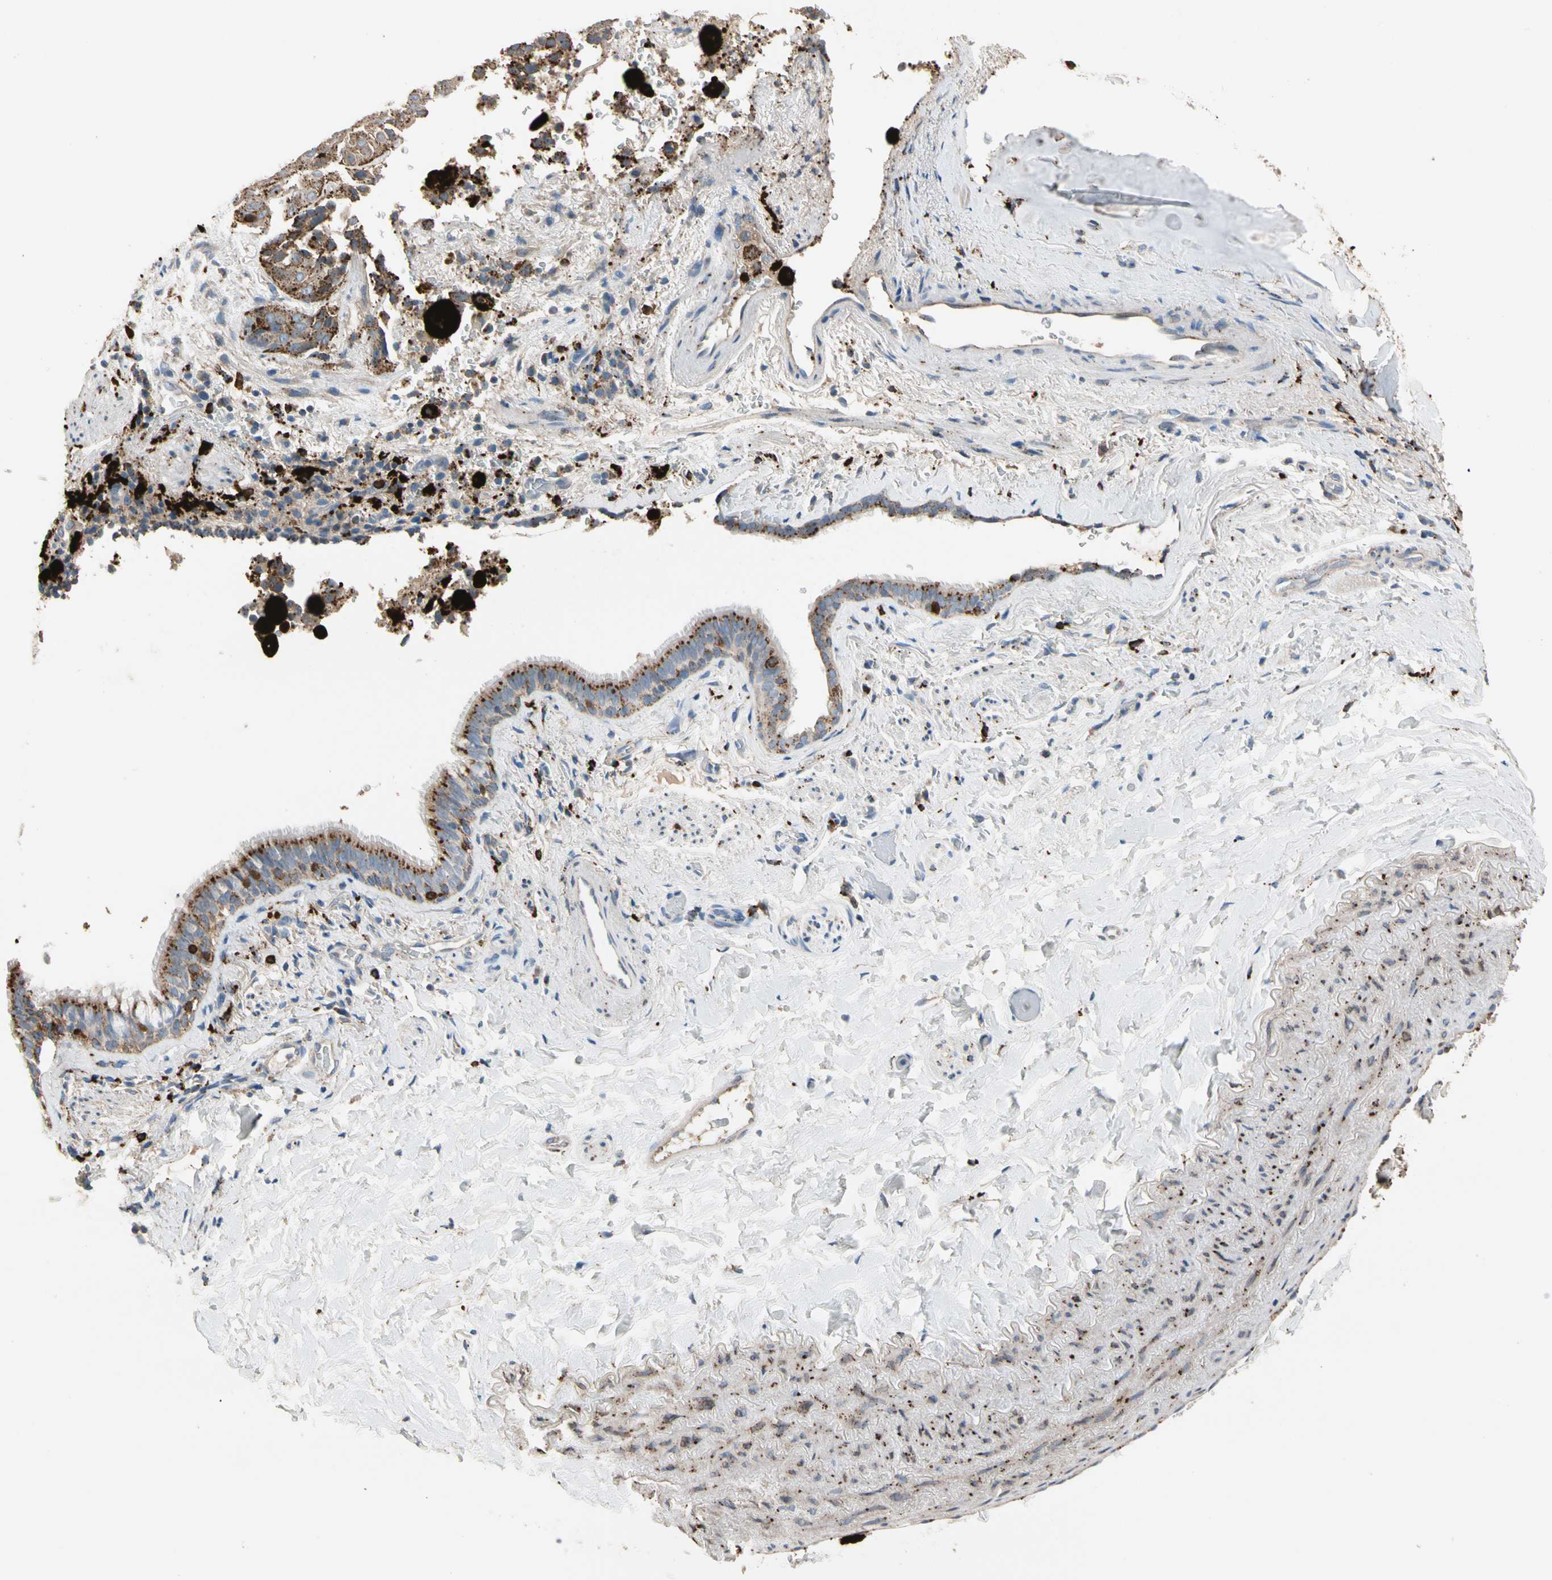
{"staining": {"intensity": "strong", "quantity": ">75%", "location": "cytoplasmic/membranous"}, "tissue": "lung cancer", "cell_type": "Tumor cells", "image_type": "cancer", "snomed": [{"axis": "morphology", "description": "Squamous cell carcinoma, NOS"}, {"axis": "topography", "description": "Lung"}], "caption": "Immunohistochemical staining of lung cancer (squamous cell carcinoma) demonstrates high levels of strong cytoplasmic/membranous protein positivity in about >75% of tumor cells. (DAB (3,3'-diaminobenzidine) IHC, brown staining for protein, blue staining for nuclei).", "gene": "GM2A", "patient": {"sex": "male", "age": 54}}